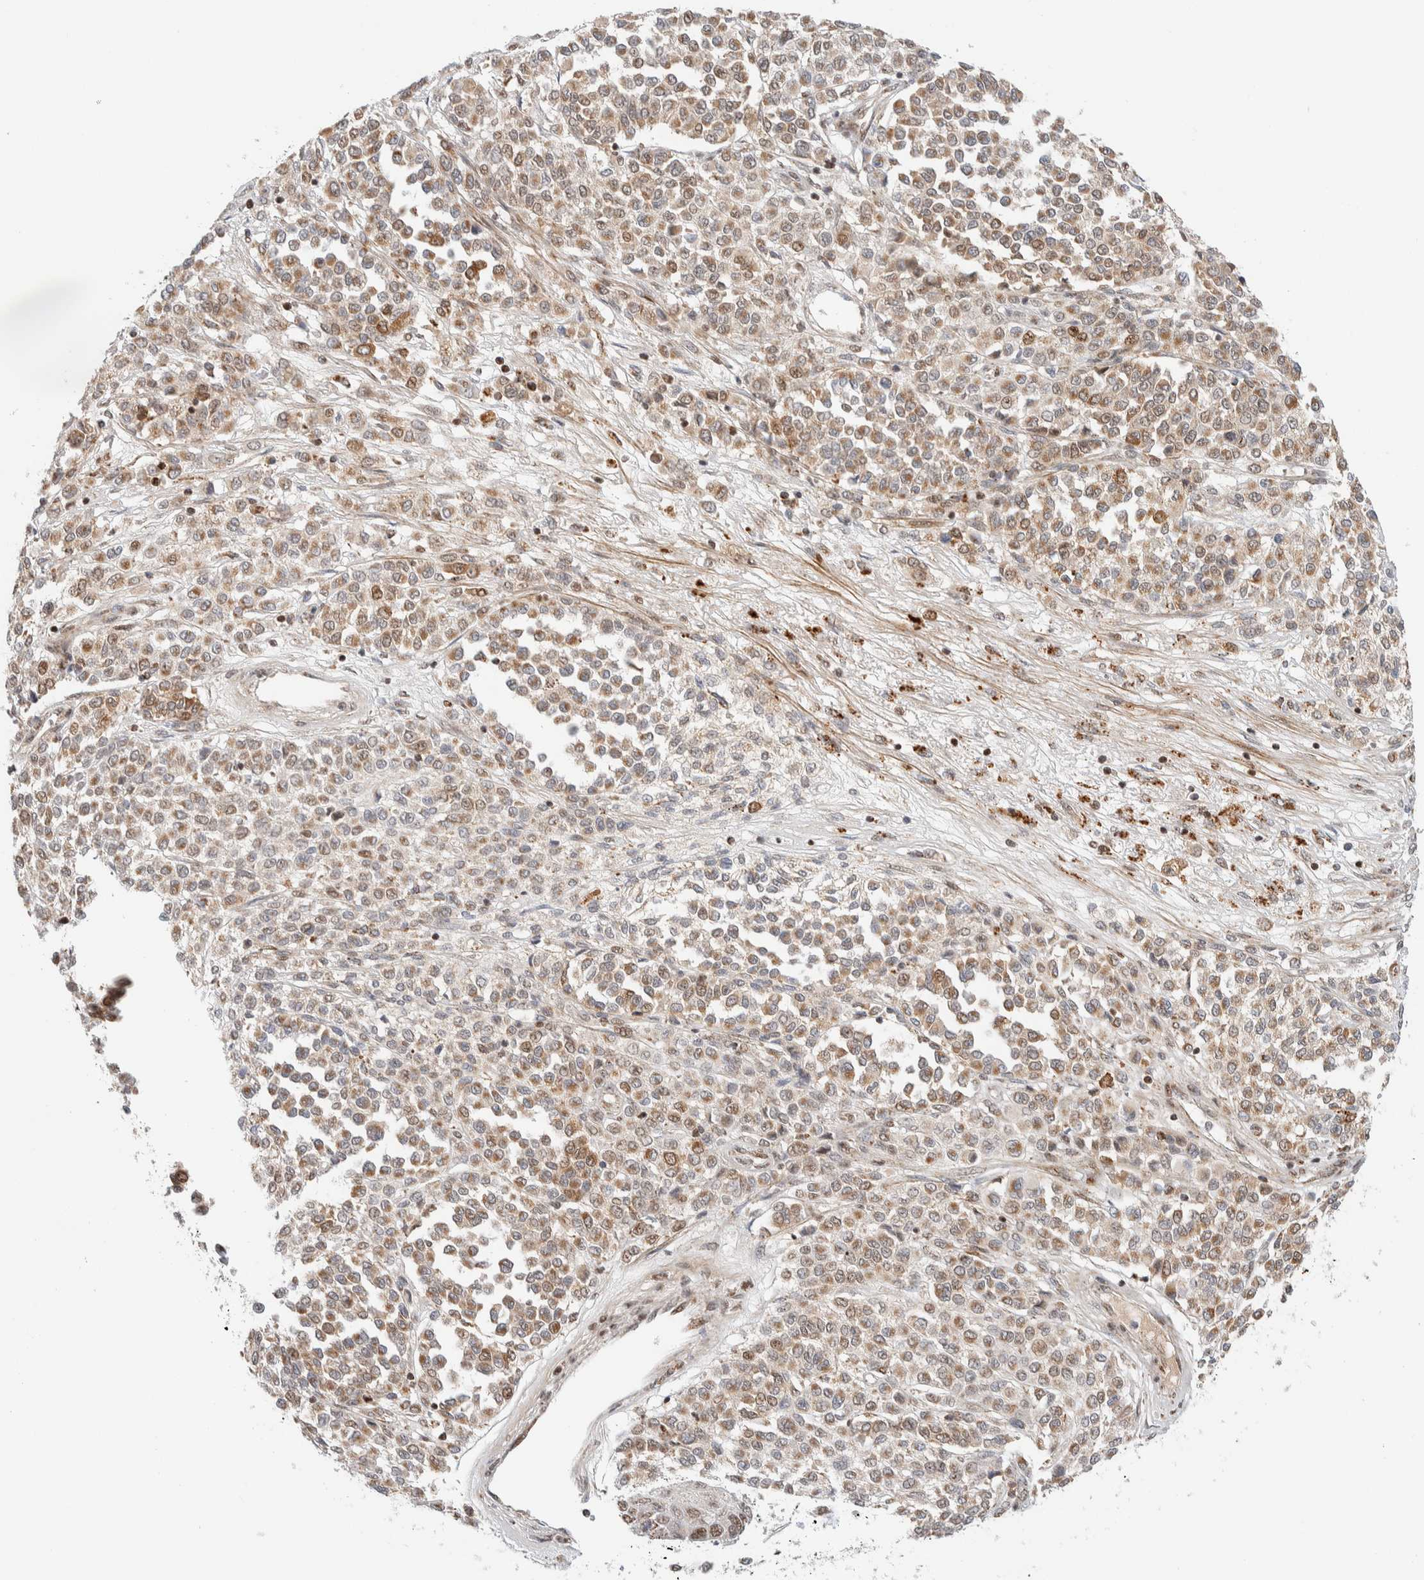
{"staining": {"intensity": "moderate", "quantity": ">75%", "location": "cytoplasmic/membranous,nuclear"}, "tissue": "melanoma", "cell_type": "Tumor cells", "image_type": "cancer", "snomed": [{"axis": "morphology", "description": "Malignant melanoma, Metastatic site"}, {"axis": "topography", "description": "Pancreas"}], "caption": "The image demonstrates immunohistochemical staining of melanoma. There is moderate cytoplasmic/membranous and nuclear positivity is seen in about >75% of tumor cells.", "gene": "TSPAN32", "patient": {"sex": "female", "age": 30}}